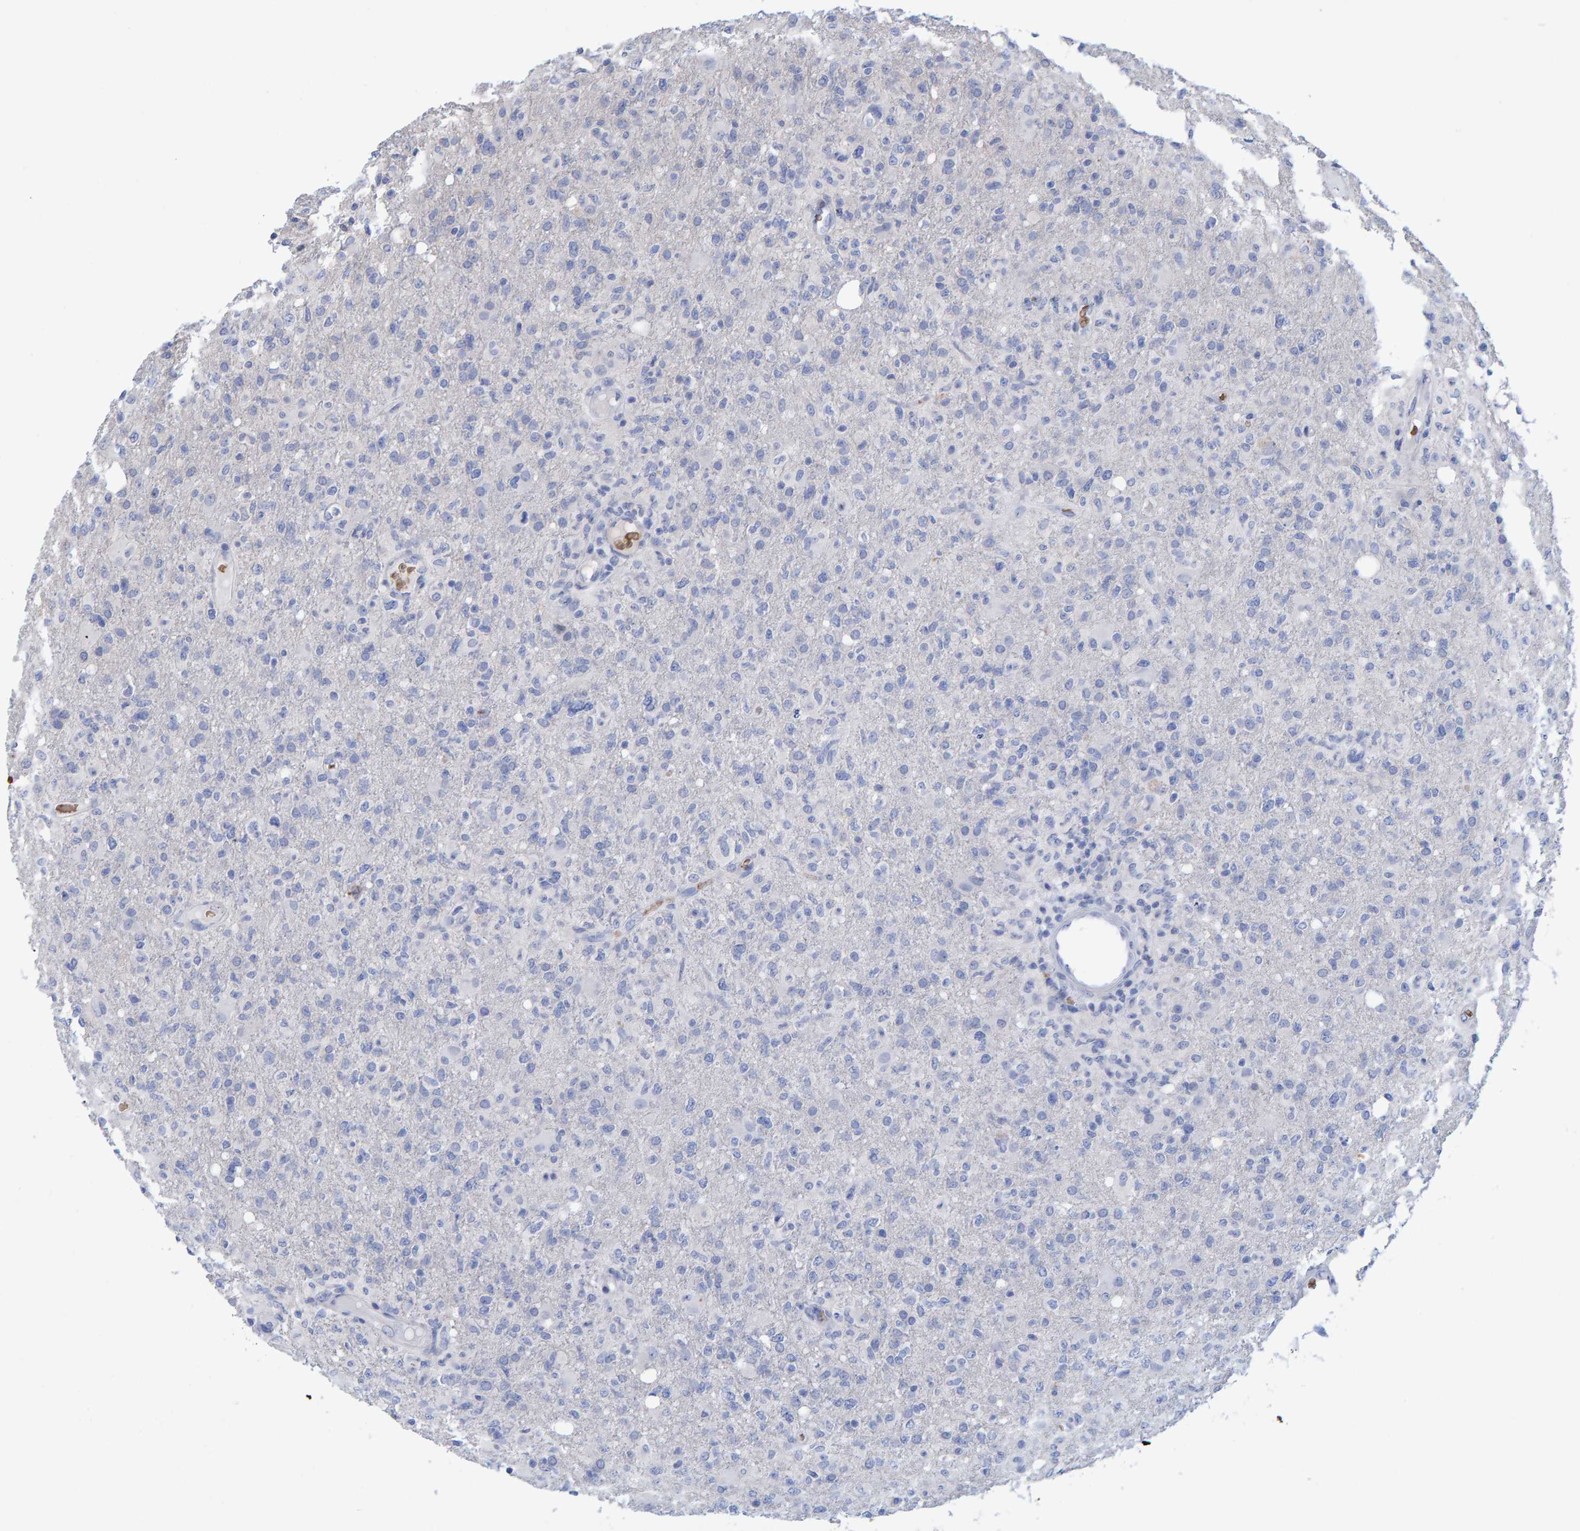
{"staining": {"intensity": "negative", "quantity": "none", "location": "none"}, "tissue": "glioma", "cell_type": "Tumor cells", "image_type": "cancer", "snomed": [{"axis": "morphology", "description": "Glioma, malignant, High grade"}, {"axis": "topography", "description": "Brain"}], "caption": "Tumor cells show no significant protein expression in high-grade glioma (malignant). (Stains: DAB IHC with hematoxylin counter stain, Microscopy: brightfield microscopy at high magnification).", "gene": "VPS9D1", "patient": {"sex": "female", "age": 57}}